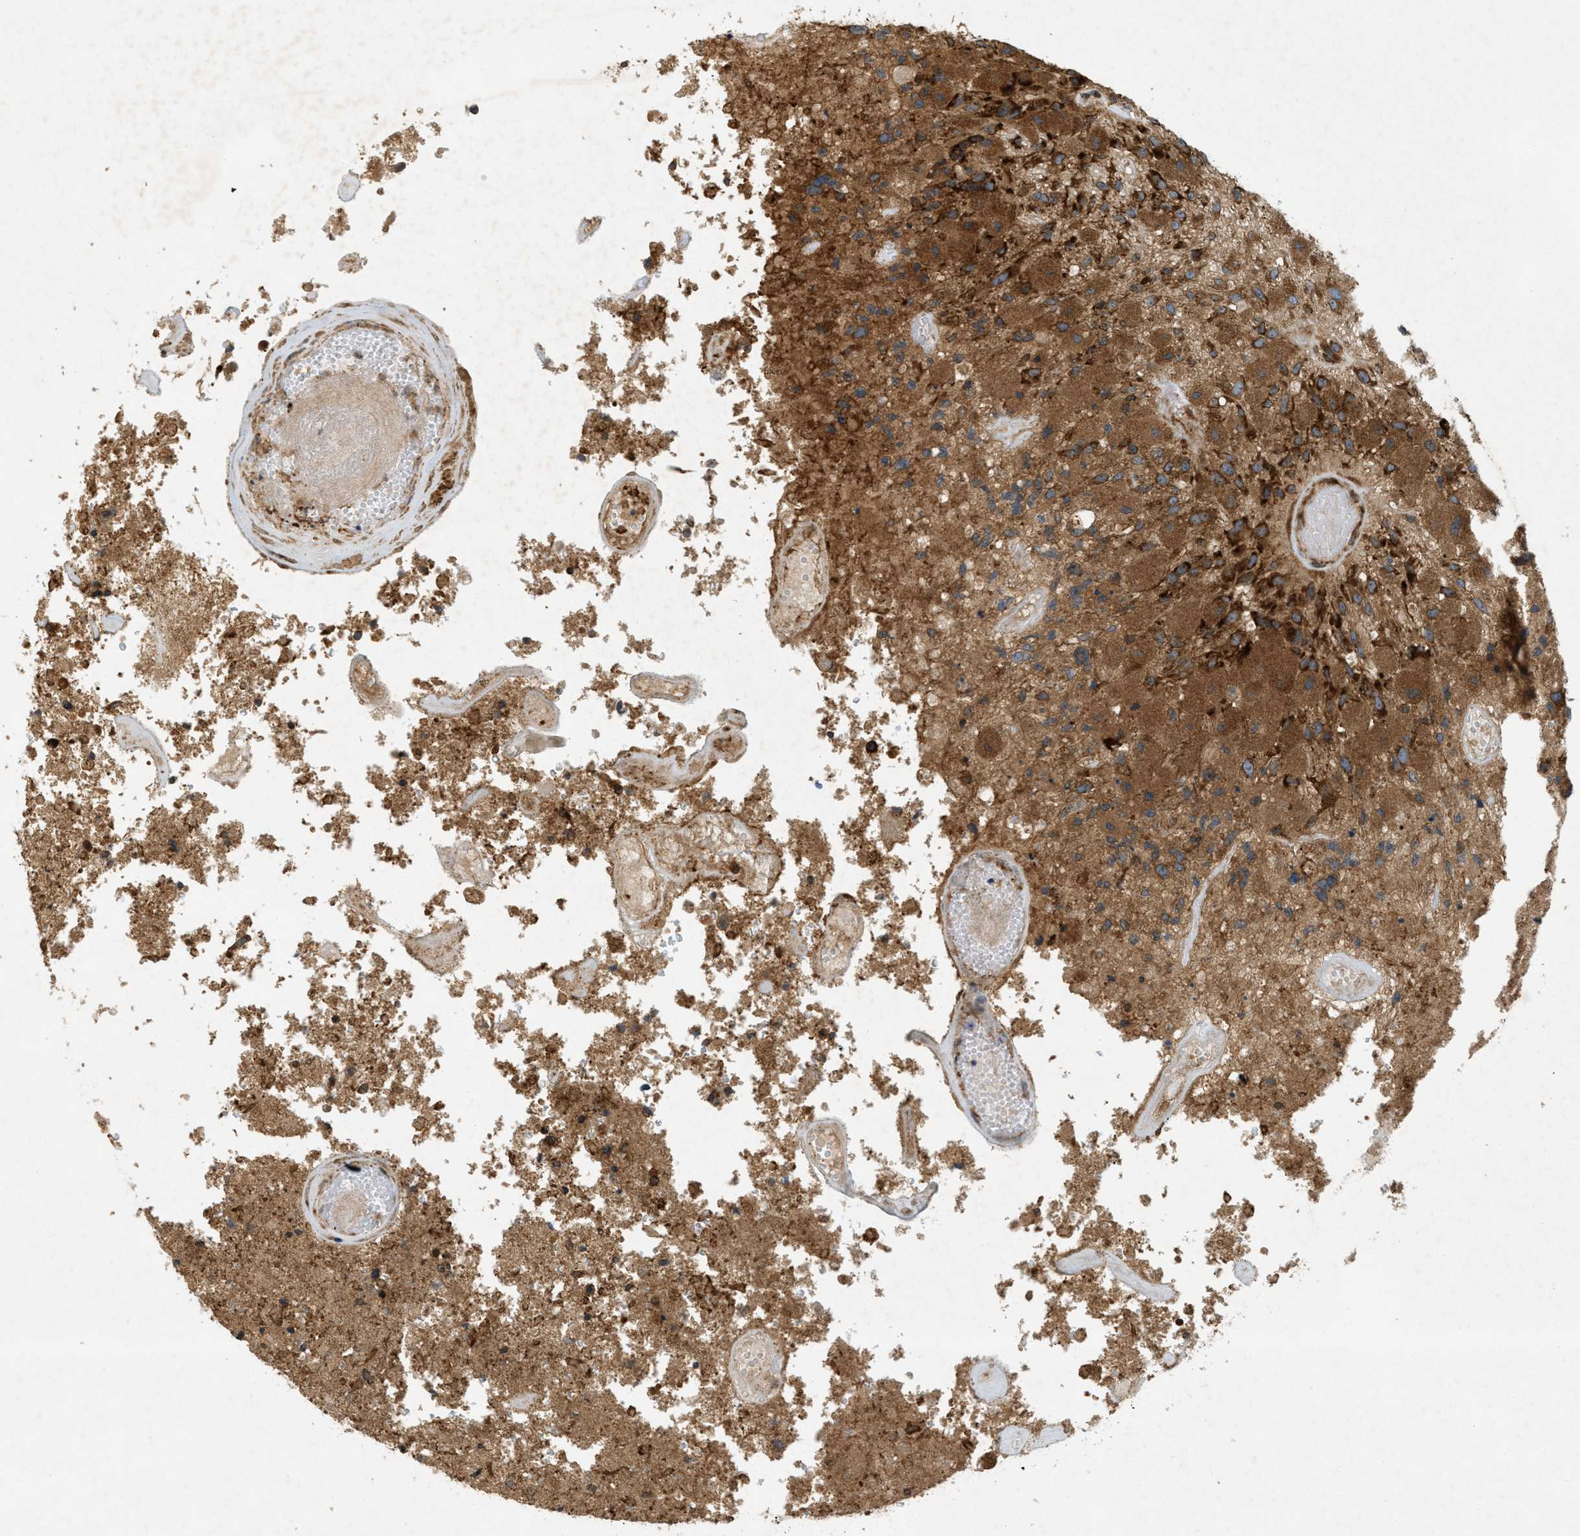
{"staining": {"intensity": "moderate", "quantity": ">75%", "location": "cytoplasmic/membranous"}, "tissue": "glioma", "cell_type": "Tumor cells", "image_type": "cancer", "snomed": [{"axis": "morphology", "description": "Normal tissue, NOS"}, {"axis": "morphology", "description": "Glioma, malignant, High grade"}, {"axis": "topography", "description": "Cerebral cortex"}], "caption": "This photomicrograph shows immunohistochemistry staining of human malignant glioma (high-grade), with medium moderate cytoplasmic/membranous expression in about >75% of tumor cells.", "gene": "PCDH18", "patient": {"sex": "male", "age": 77}}